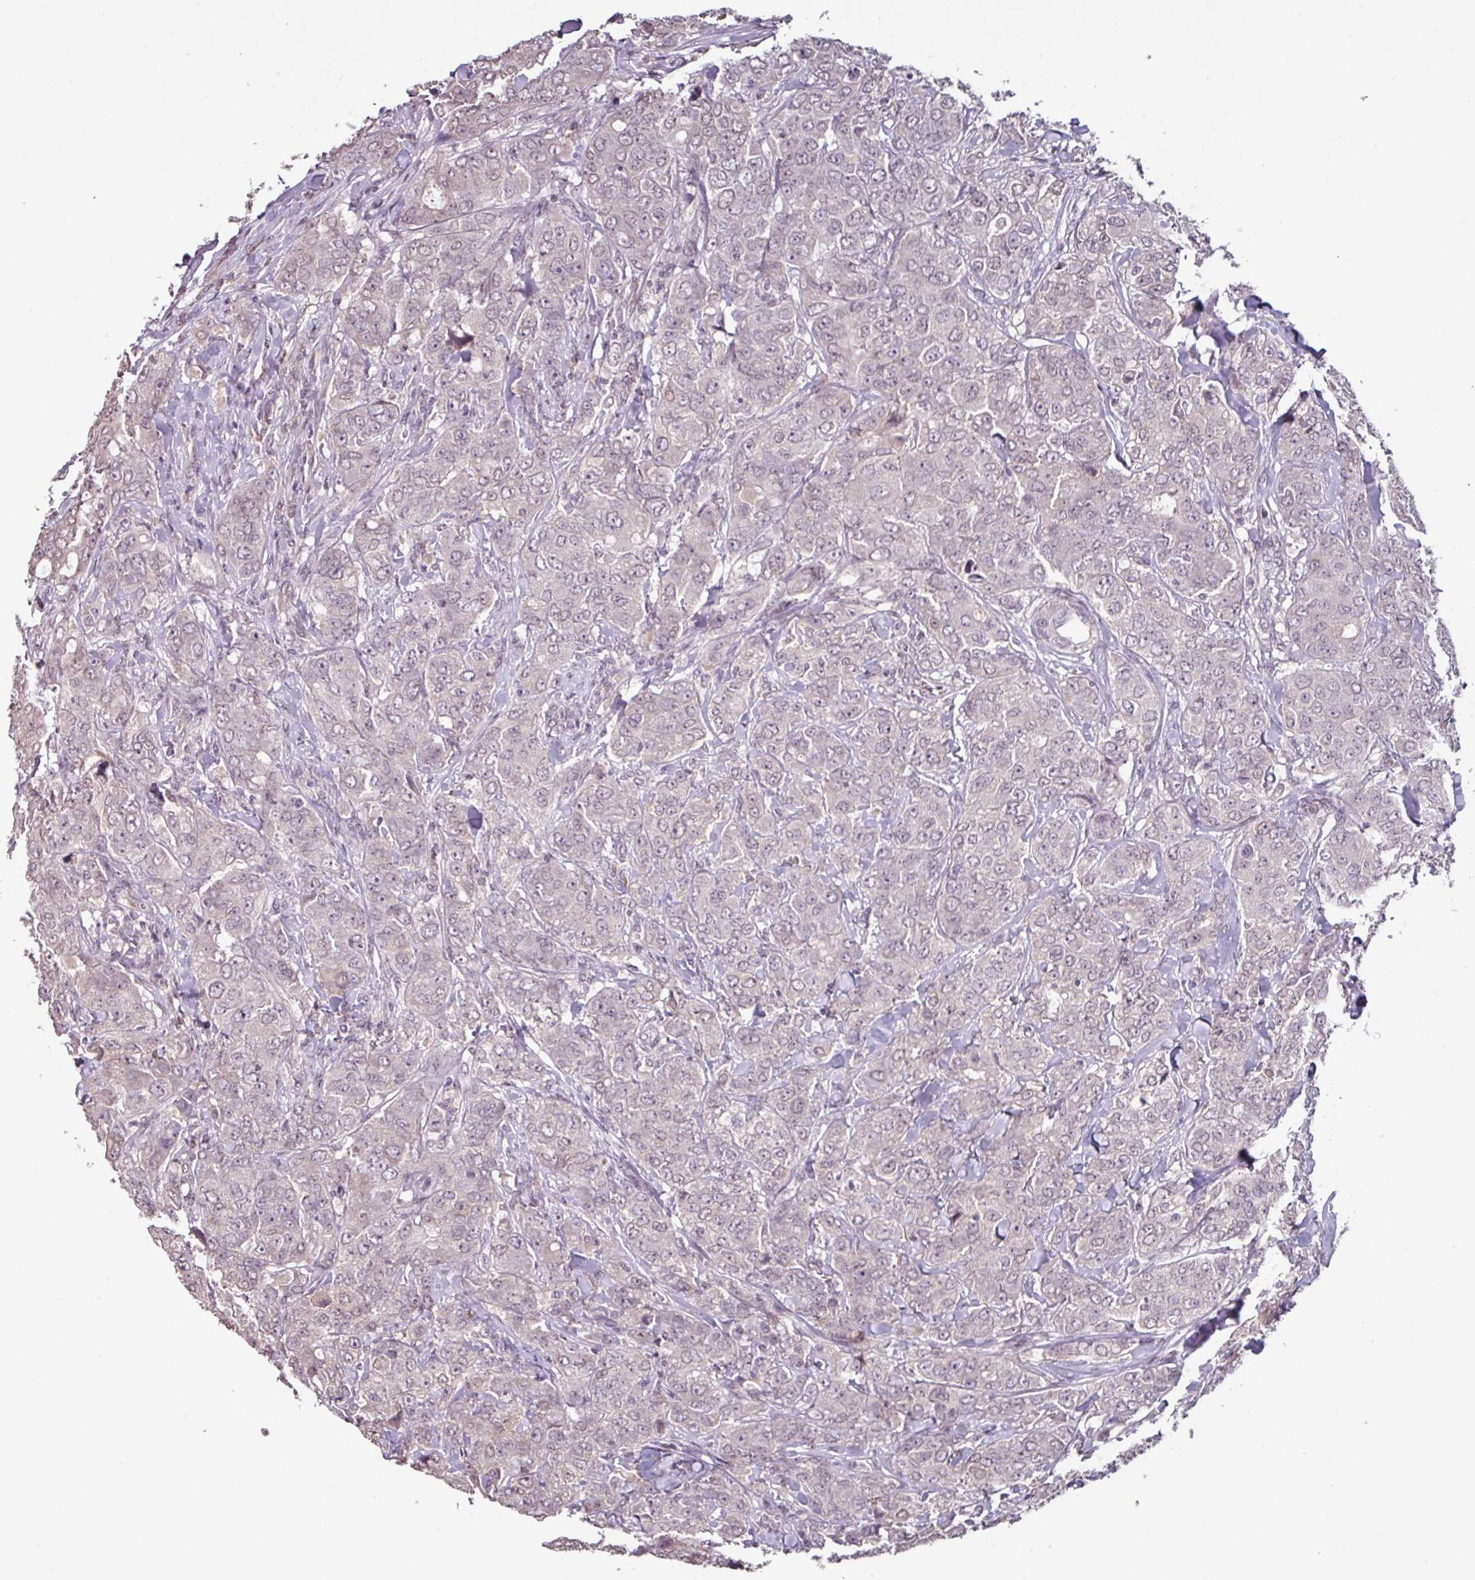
{"staining": {"intensity": "negative", "quantity": "none", "location": "none"}, "tissue": "breast cancer", "cell_type": "Tumor cells", "image_type": "cancer", "snomed": [{"axis": "morphology", "description": "Duct carcinoma"}, {"axis": "topography", "description": "Breast"}], "caption": "Immunohistochemistry micrograph of neoplastic tissue: human breast invasive ductal carcinoma stained with DAB reveals no significant protein expression in tumor cells. (DAB IHC visualized using brightfield microscopy, high magnification).", "gene": "SLC5A10", "patient": {"sex": "female", "age": 43}}